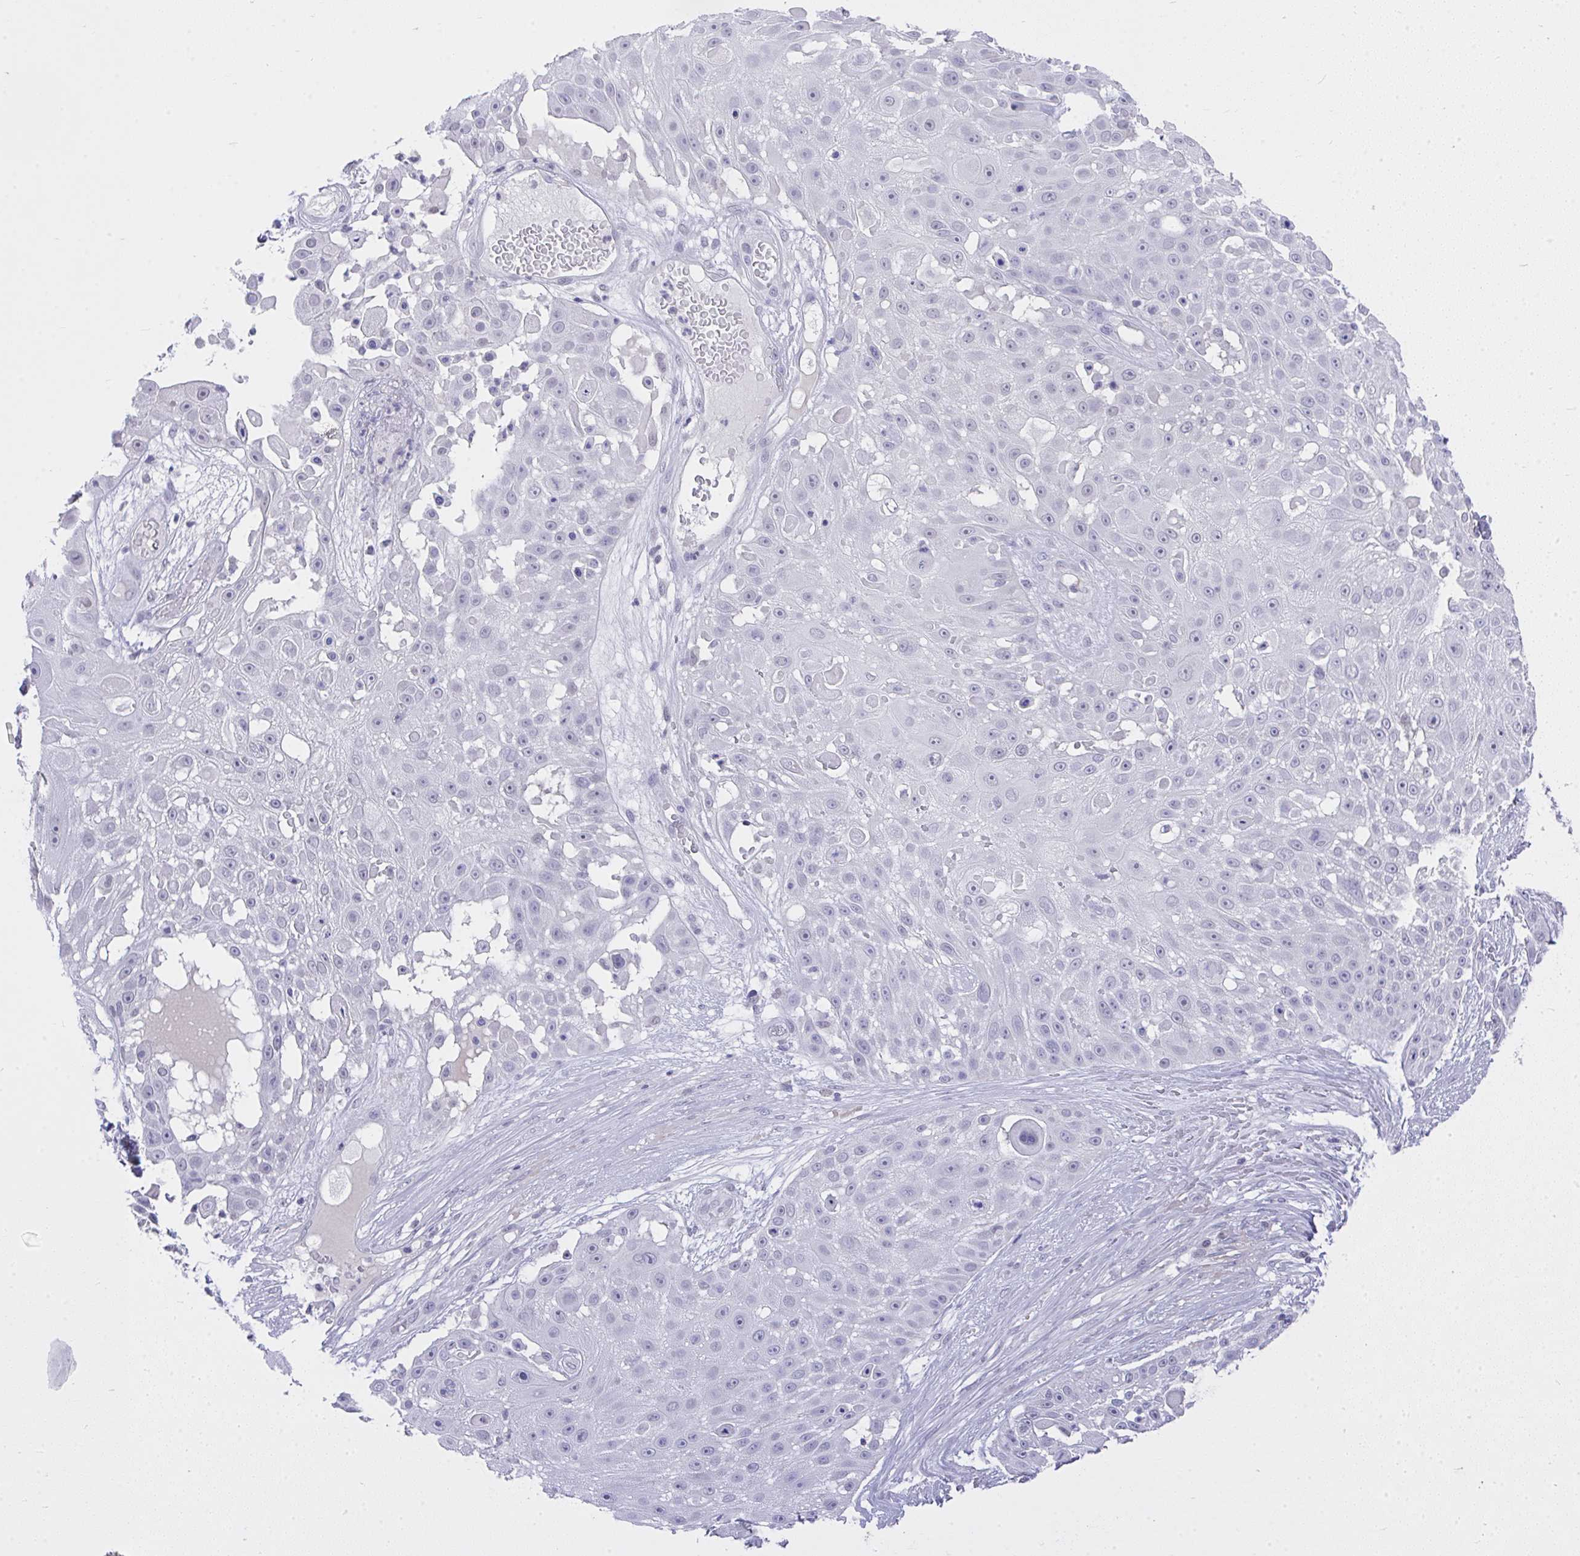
{"staining": {"intensity": "negative", "quantity": "none", "location": "none"}, "tissue": "skin cancer", "cell_type": "Tumor cells", "image_type": "cancer", "snomed": [{"axis": "morphology", "description": "Squamous cell carcinoma, NOS"}, {"axis": "topography", "description": "Skin"}], "caption": "The micrograph reveals no staining of tumor cells in skin cancer (squamous cell carcinoma).", "gene": "MS4A12", "patient": {"sex": "female", "age": 86}}